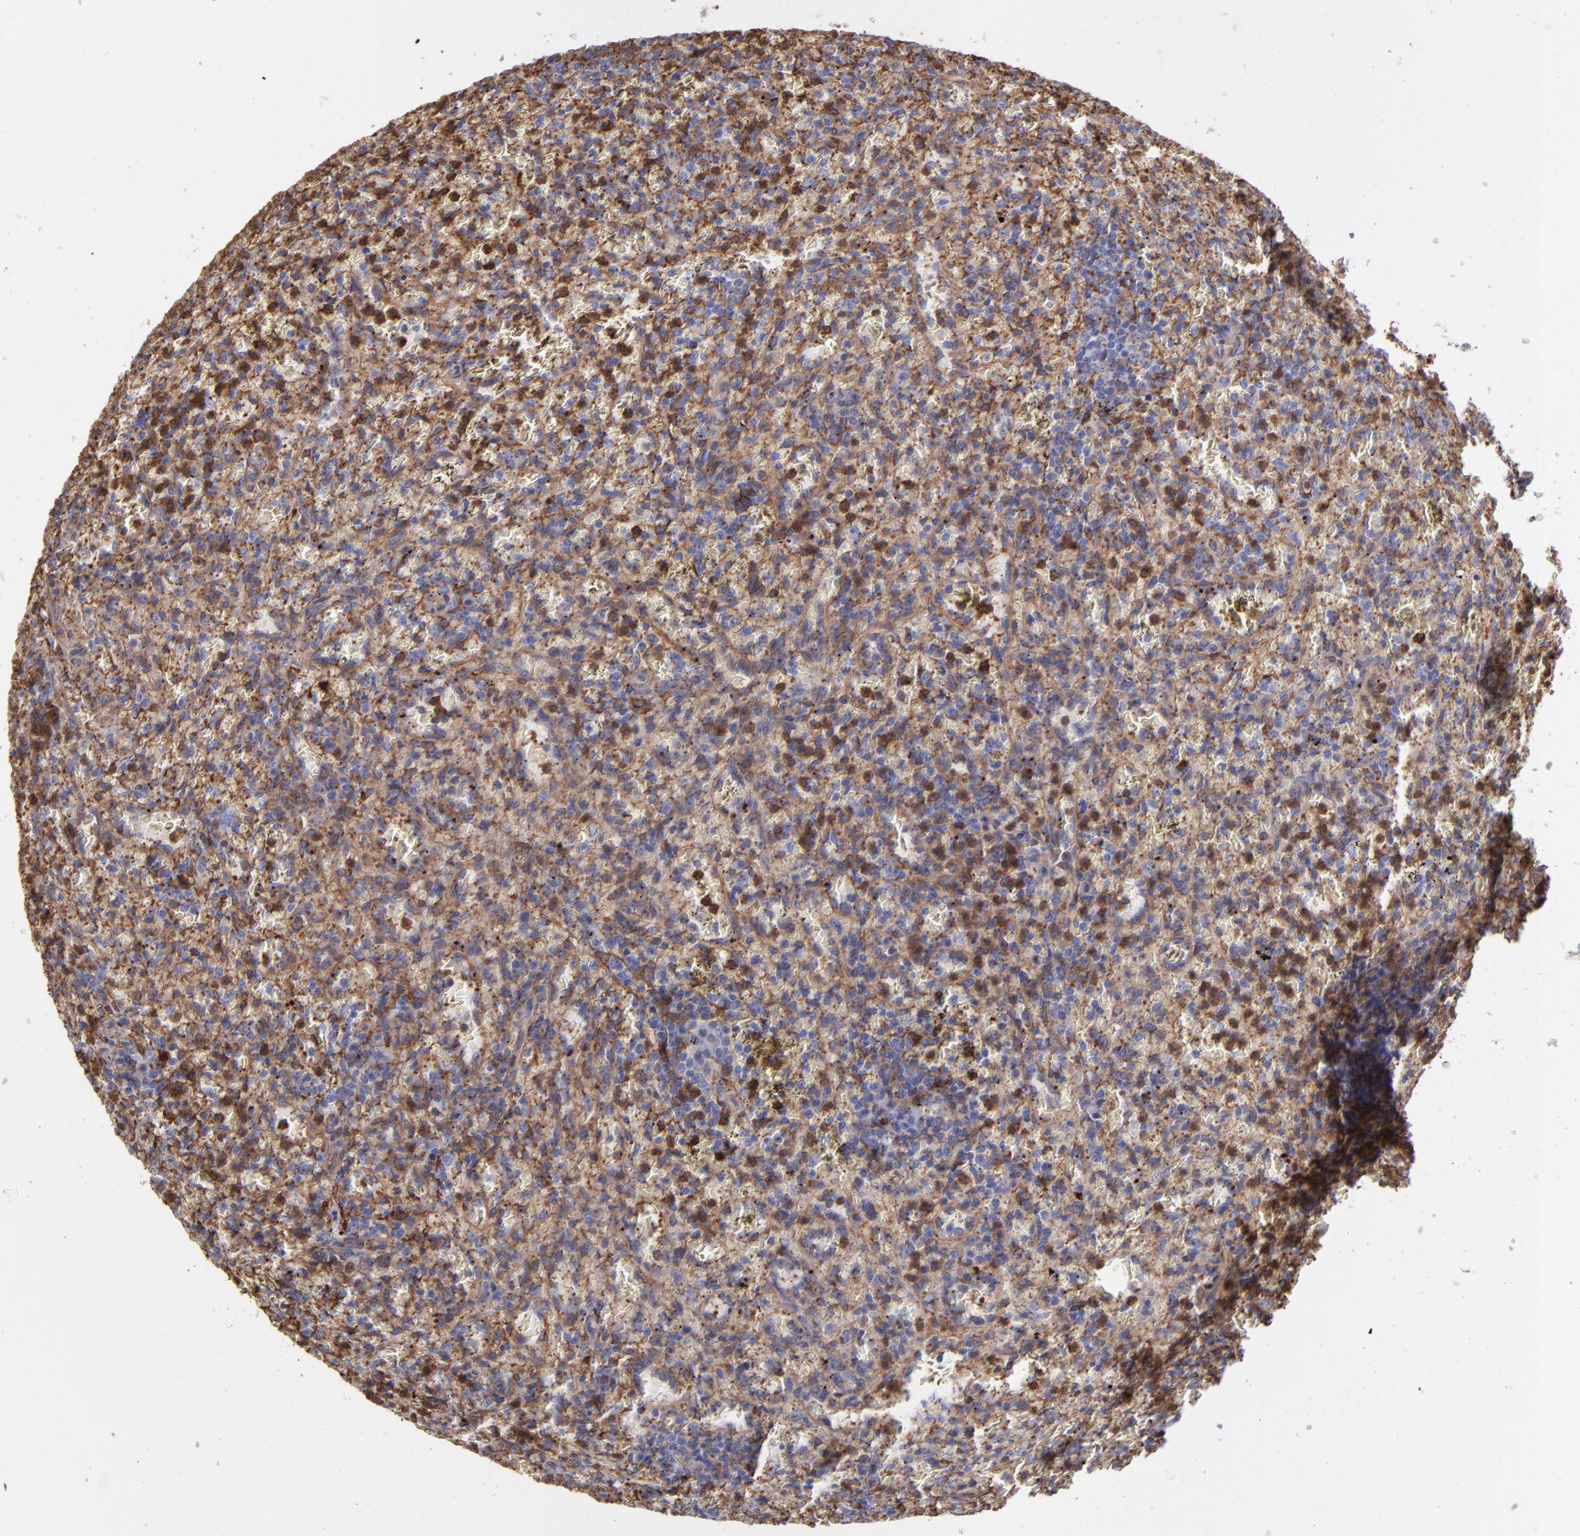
{"staining": {"intensity": "moderate", "quantity": ">75%", "location": "cytoplasmic/membranous"}, "tissue": "lymphoma", "cell_type": "Tumor cells", "image_type": "cancer", "snomed": [{"axis": "morphology", "description": "Malignant lymphoma, non-Hodgkin's type, Low grade"}, {"axis": "topography", "description": "Spleen"}], "caption": "Human malignant lymphoma, non-Hodgkin's type (low-grade) stained with a brown dye exhibits moderate cytoplasmic/membranous positive positivity in about >75% of tumor cells.", "gene": "VCL", "patient": {"sex": "female", "age": 64}}